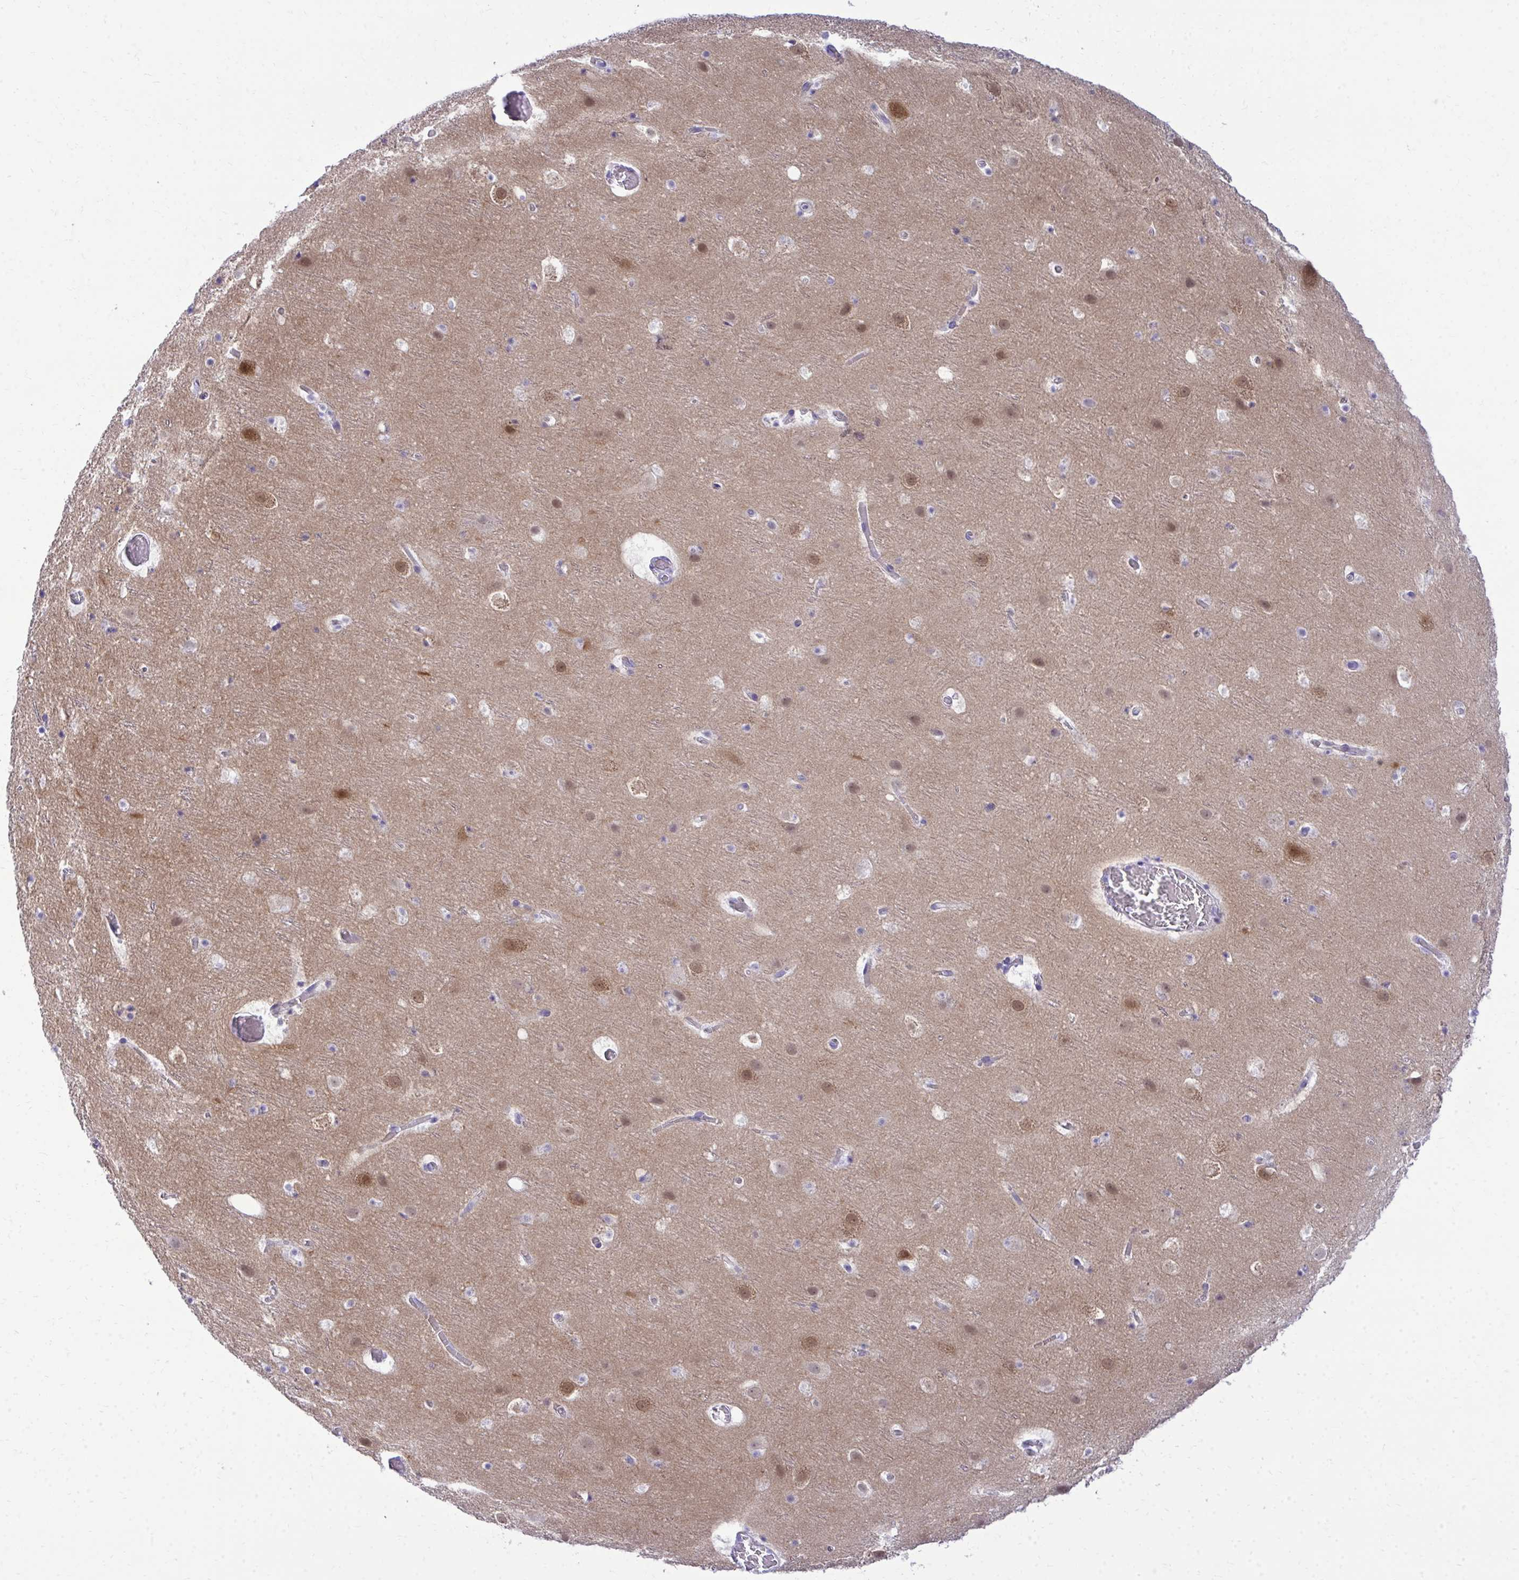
{"staining": {"intensity": "negative", "quantity": "none", "location": "none"}, "tissue": "cerebral cortex", "cell_type": "Endothelial cells", "image_type": "normal", "snomed": [{"axis": "morphology", "description": "Normal tissue, NOS"}, {"axis": "topography", "description": "Cerebral cortex"}], "caption": "High power microscopy photomicrograph of an immunohistochemistry photomicrograph of normal cerebral cortex, revealing no significant expression in endothelial cells. (Immunohistochemistry (ihc), brightfield microscopy, high magnification).", "gene": "PGM2L1", "patient": {"sex": "female", "age": 42}}